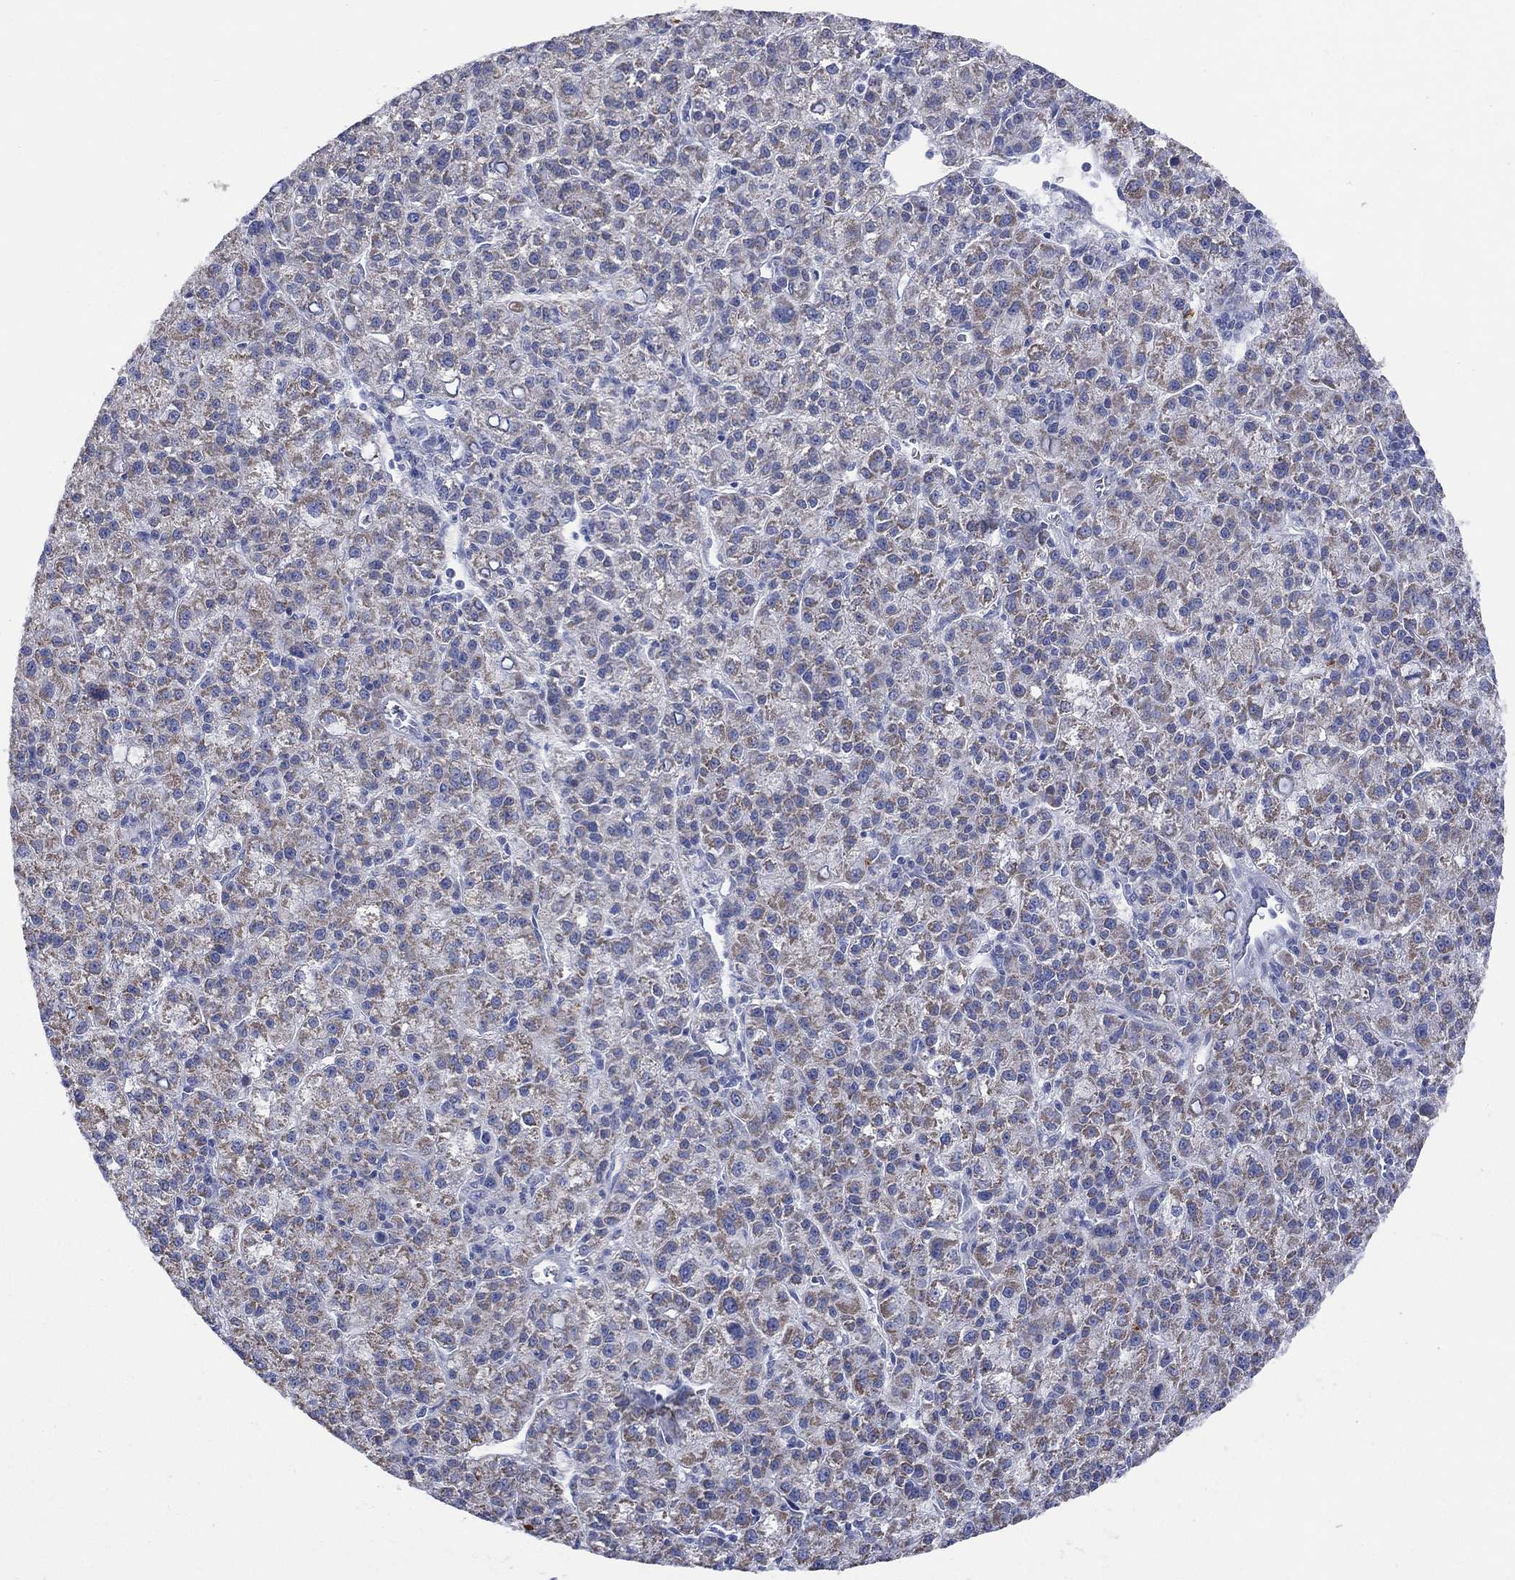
{"staining": {"intensity": "moderate", "quantity": ">75%", "location": "cytoplasmic/membranous"}, "tissue": "liver cancer", "cell_type": "Tumor cells", "image_type": "cancer", "snomed": [{"axis": "morphology", "description": "Carcinoma, Hepatocellular, NOS"}, {"axis": "topography", "description": "Liver"}], "caption": "Immunohistochemical staining of human hepatocellular carcinoma (liver) shows moderate cytoplasmic/membranous protein positivity in approximately >75% of tumor cells. (DAB = brown stain, brightfield microscopy at high magnification).", "gene": "CLVS1", "patient": {"sex": "female", "age": 60}}